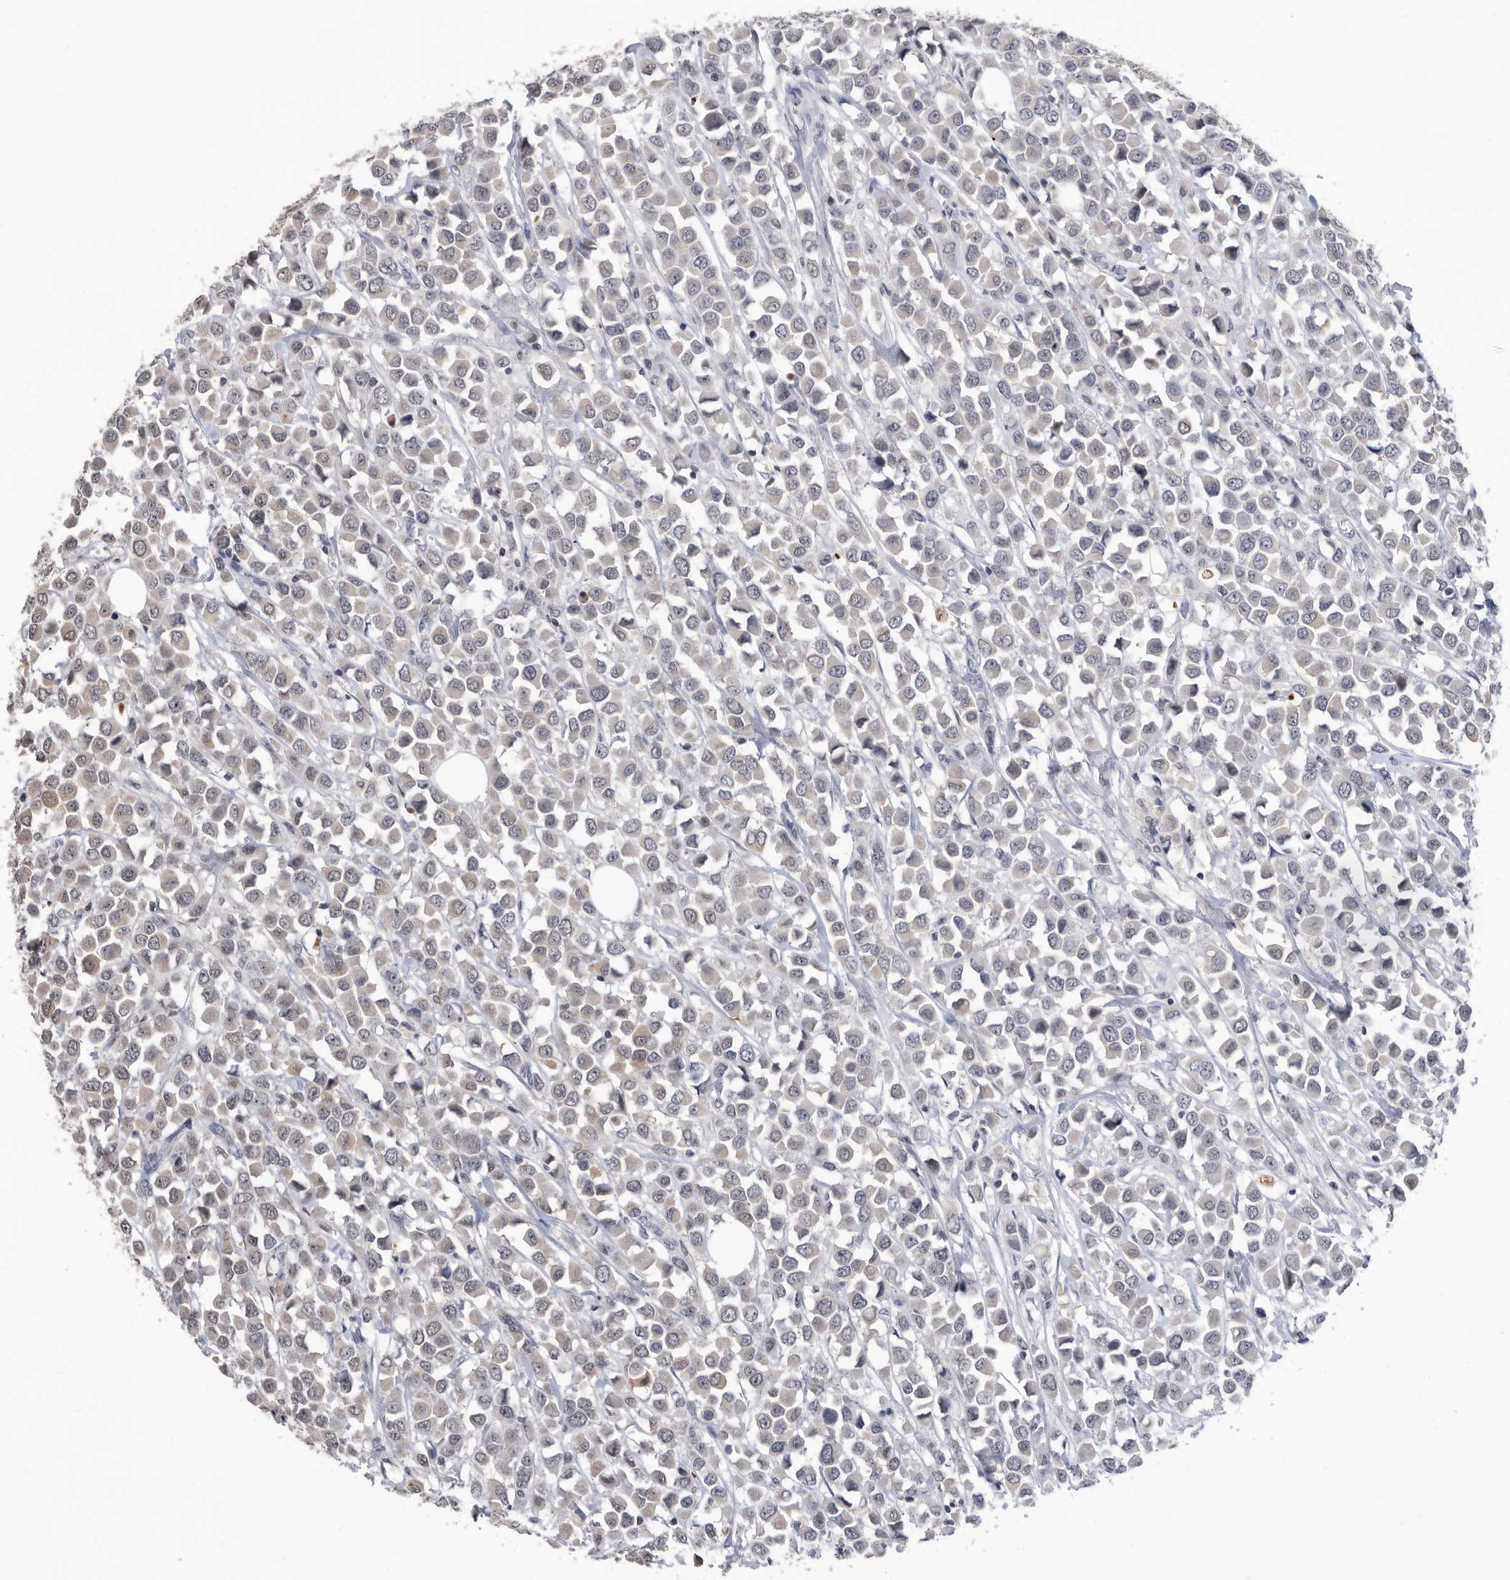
{"staining": {"intensity": "weak", "quantity": "25%-75%", "location": "cytoplasmic/membranous,nuclear"}, "tissue": "breast cancer", "cell_type": "Tumor cells", "image_type": "cancer", "snomed": [{"axis": "morphology", "description": "Duct carcinoma"}, {"axis": "topography", "description": "Breast"}], "caption": "Weak cytoplasmic/membranous and nuclear staining is identified in about 25%-75% of tumor cells in breast cancer.", "gene": "TSTD1", "patient": {"sex": "female", "age": 61}}